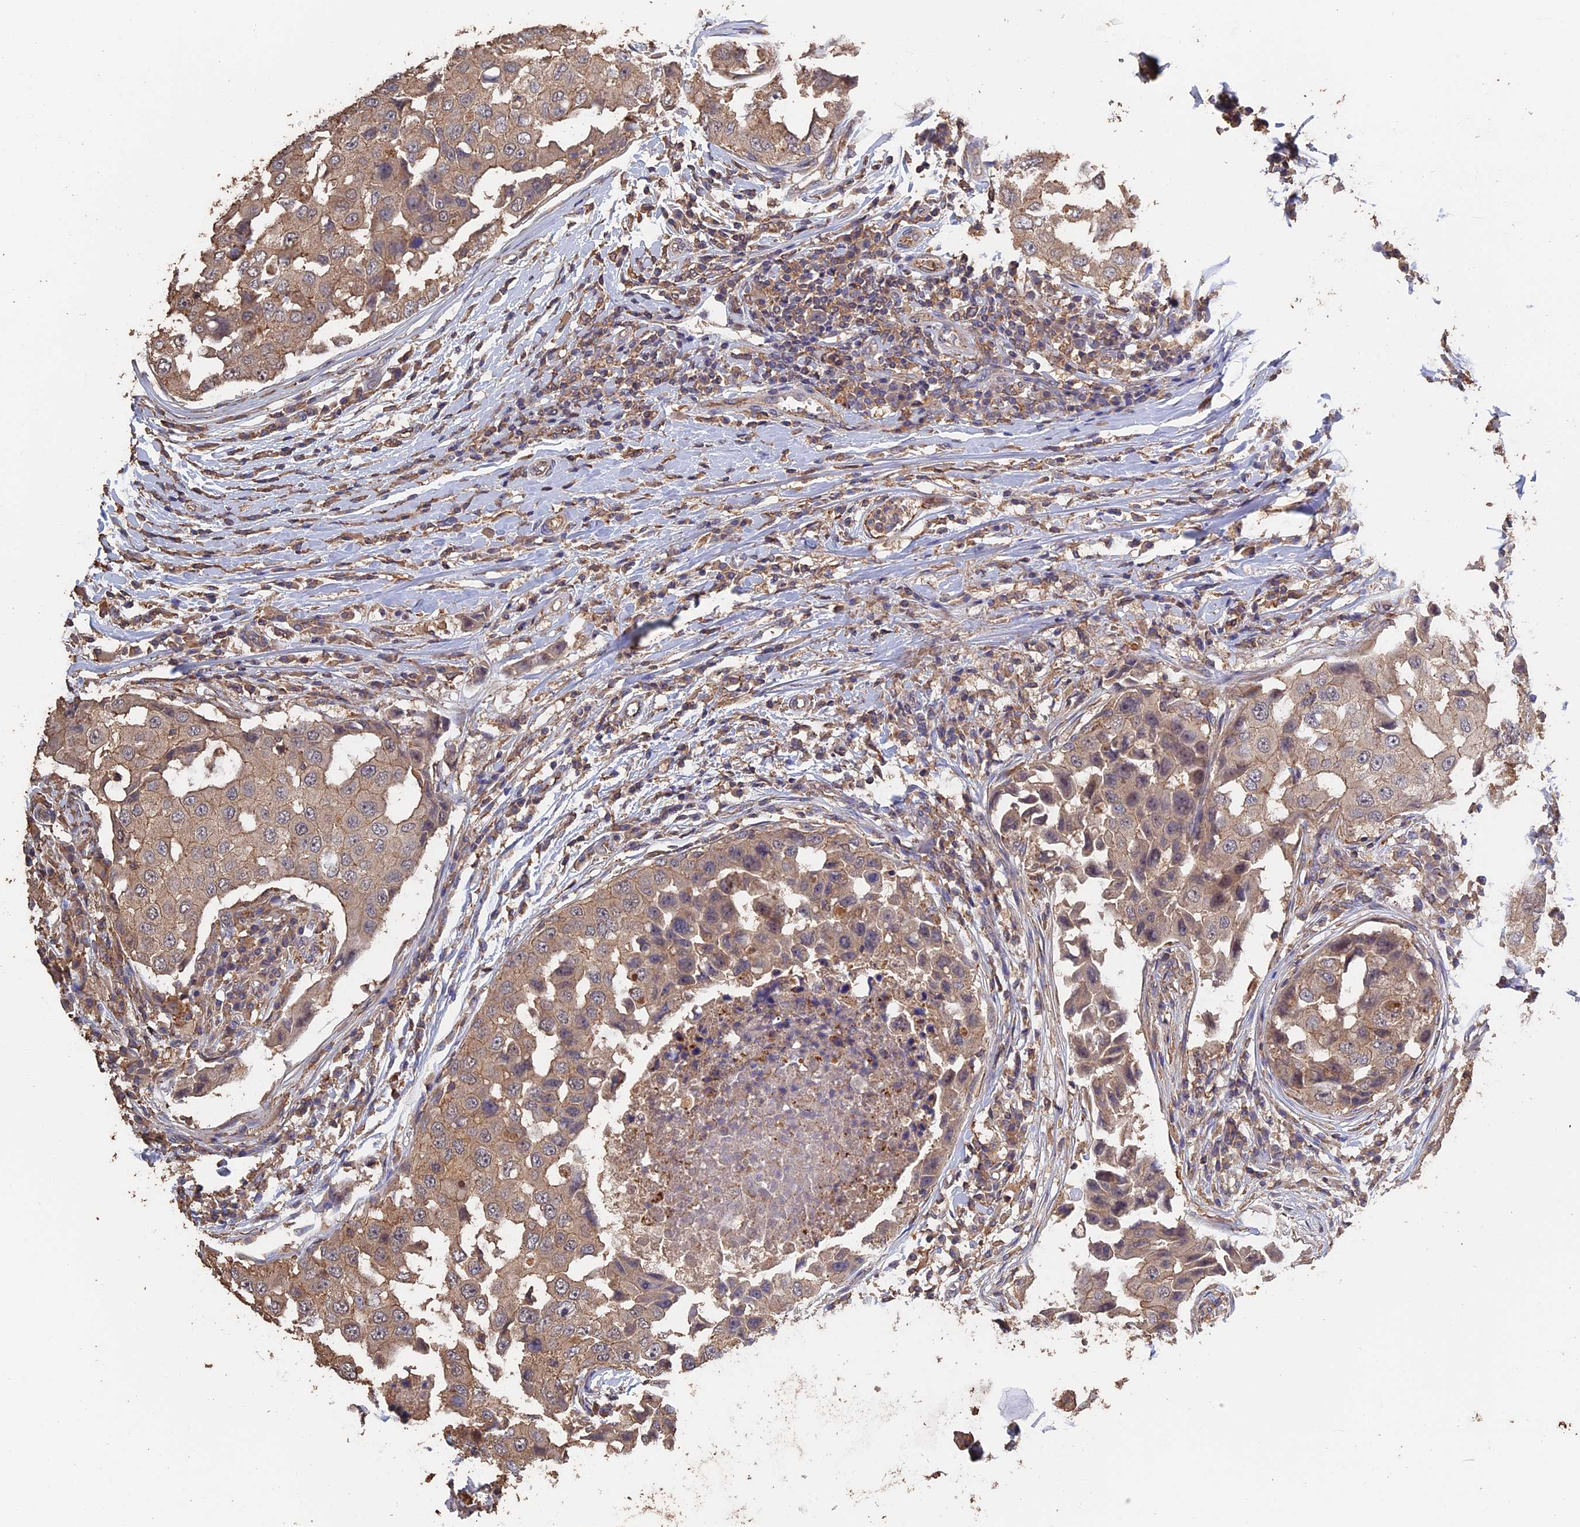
{"staining": {"intensity": "weak", "quantity": ">75%", "location": "cytoplasmic/membranous"}, "tissue": "breast cancer", "cell_type": "Tumor cells", "image_type": "cancer", "snomed": [{"axis": "morphology", "description": "Duct carcinoma"}, {"axis": "topography", "description": "Breast"}], "caption": "Invasive ductal carcinoma (breast) tissue shows weak cytoplasmic/membranous expression in approximately >75% of tumor cells, visualized by immunohistochemistry. The staining is performed using DAB (3,3'-diaminobenzidine) brown chromogen to label protein expression. The nuclei are counter-stained blue using hematoxylin.", "gene": "PIGQ", "patient": {"sex": "female", "age": 27}}